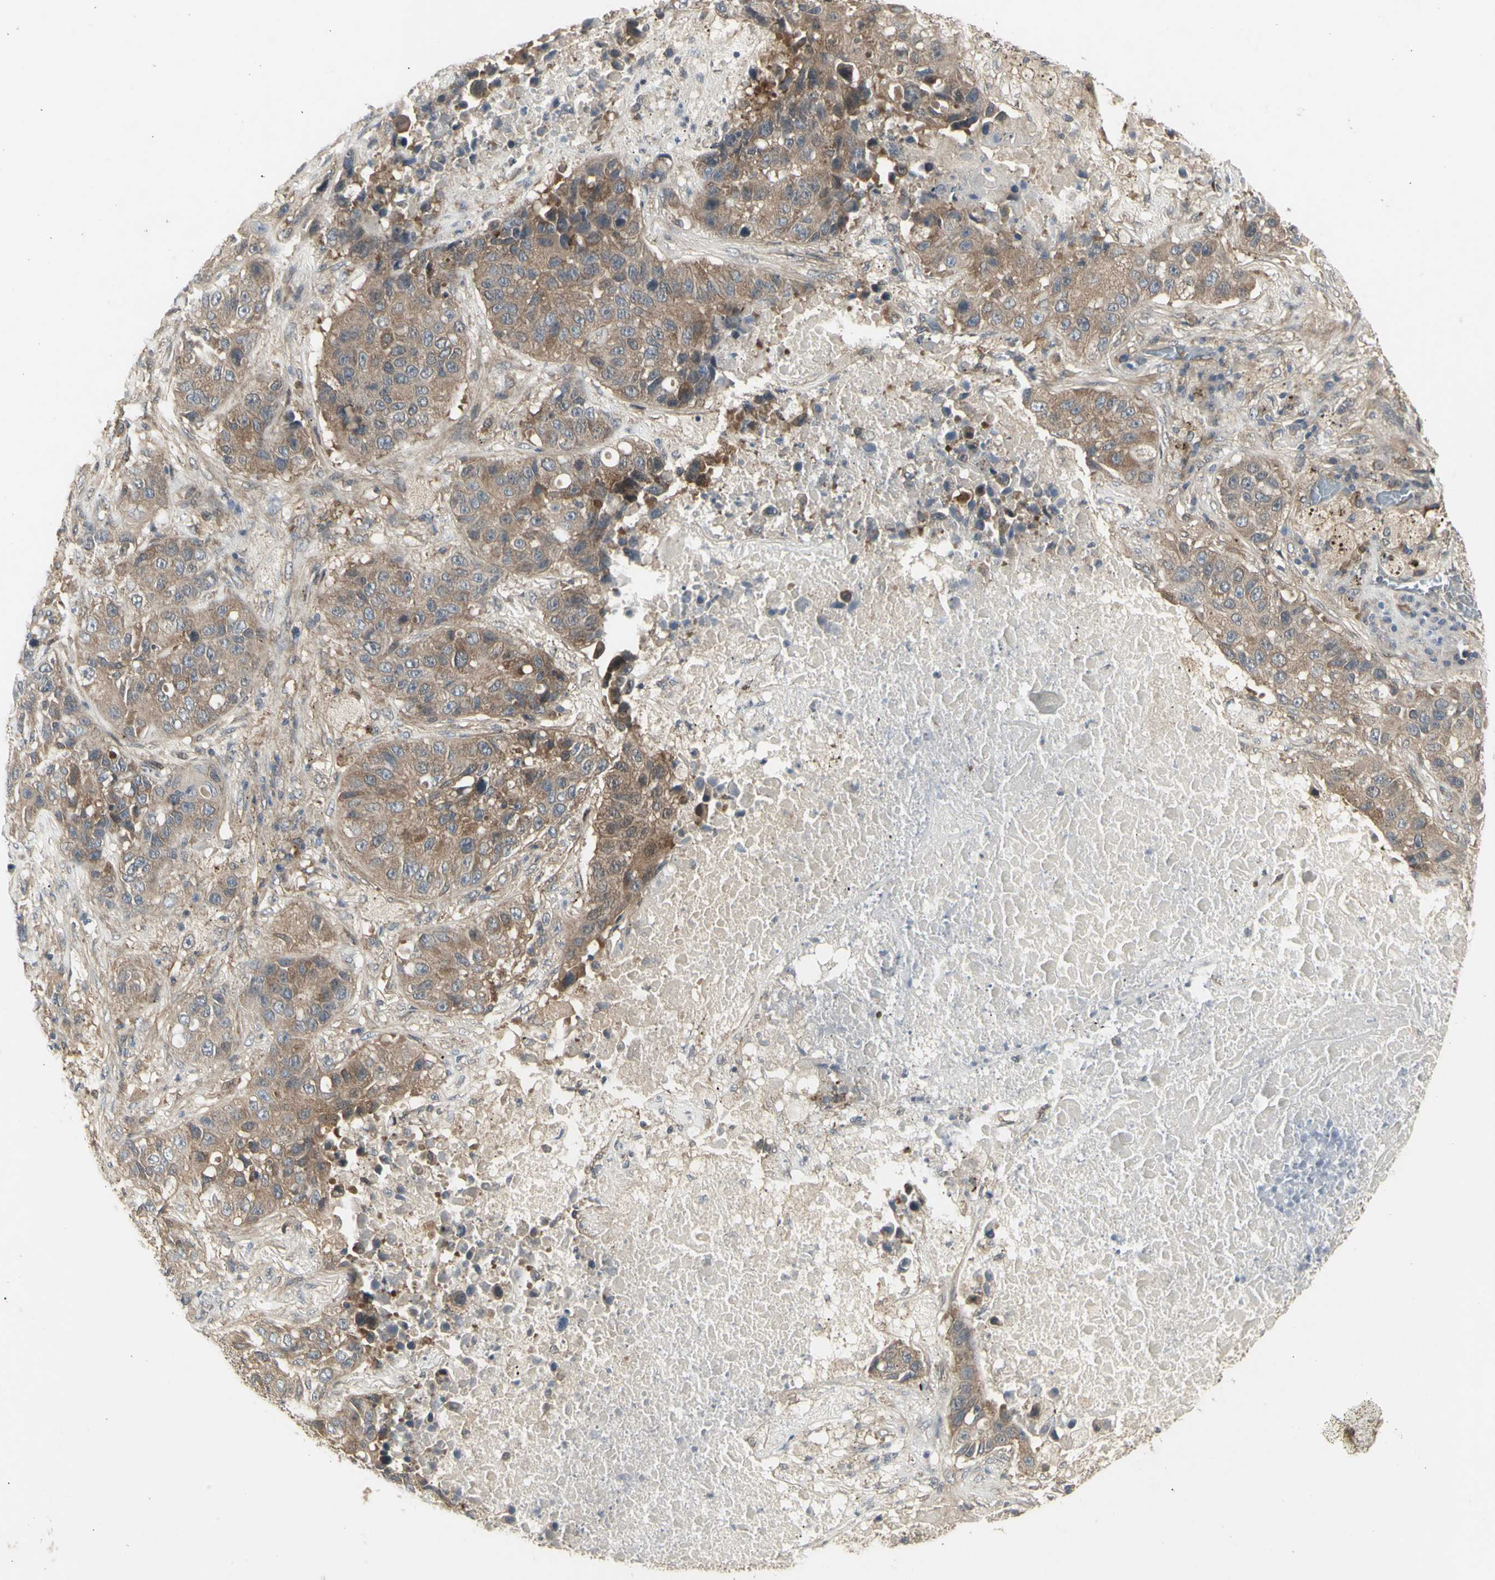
{"staining": {"intensity": "moderate", "quantity": ">75%", "location": "cytoplasmic/membranous"}, "tissue": "lung cancer", "cell_type": "Tumor cells", "image_type": "cancer", "snomed": [{"axis": "morphology", "description": "Squamous cell carcinoma, NOS"}, {"axis": "topography", "description": "Lung"}], "caption": "Protein staining of squamous cell carcinoma (lung) tissue reveals moderate cytoplasmic/membranous positivity in approximately >75% of tumor cells.", "gene": "CHURC1-FNTB", "patient": {"sex": "male", "age": 57}}